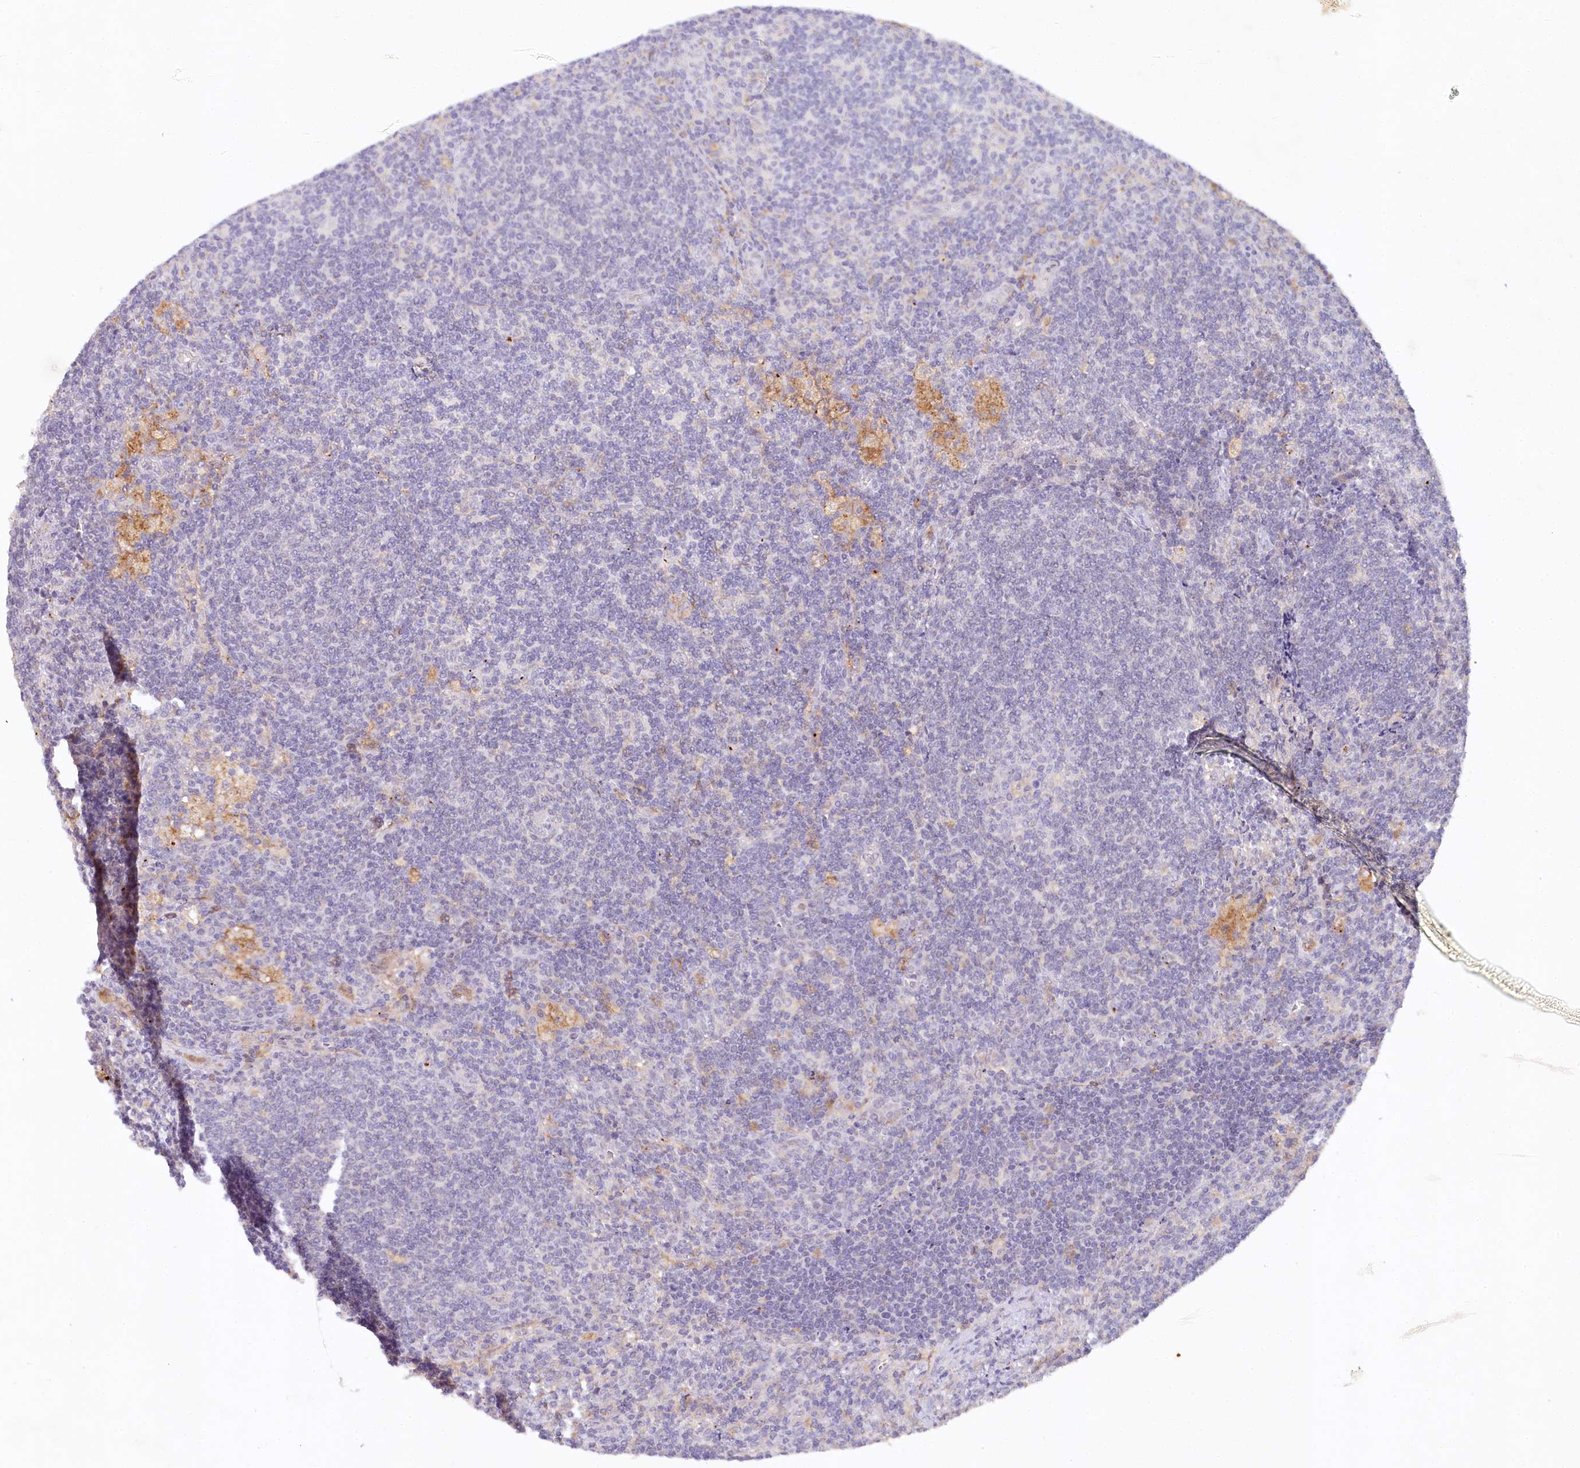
{"staining": {"intensity": "negative", "quantity": "none", "location": "none"}, "tissue": "lymph node", "cell_type": "Germinal center cells", "image_type": "normal", "snomed": [{"axis": "morphology", "description": "Normal tissue, NOS"}, {"axis": "topography", "description": "Lymph node"}], "caption": "A high-resolution photomicrograph shows IHC staining of benign lymph node, which displays no significant expression in germinal center cells. The staining is performed using DAB (3,3'-diaminobenzidine) brown chromogen with nuclei counter-stained in using hematoxylin.", "gene": "ALDH3B1", "patient": {"sex": "male", "age": 69}}